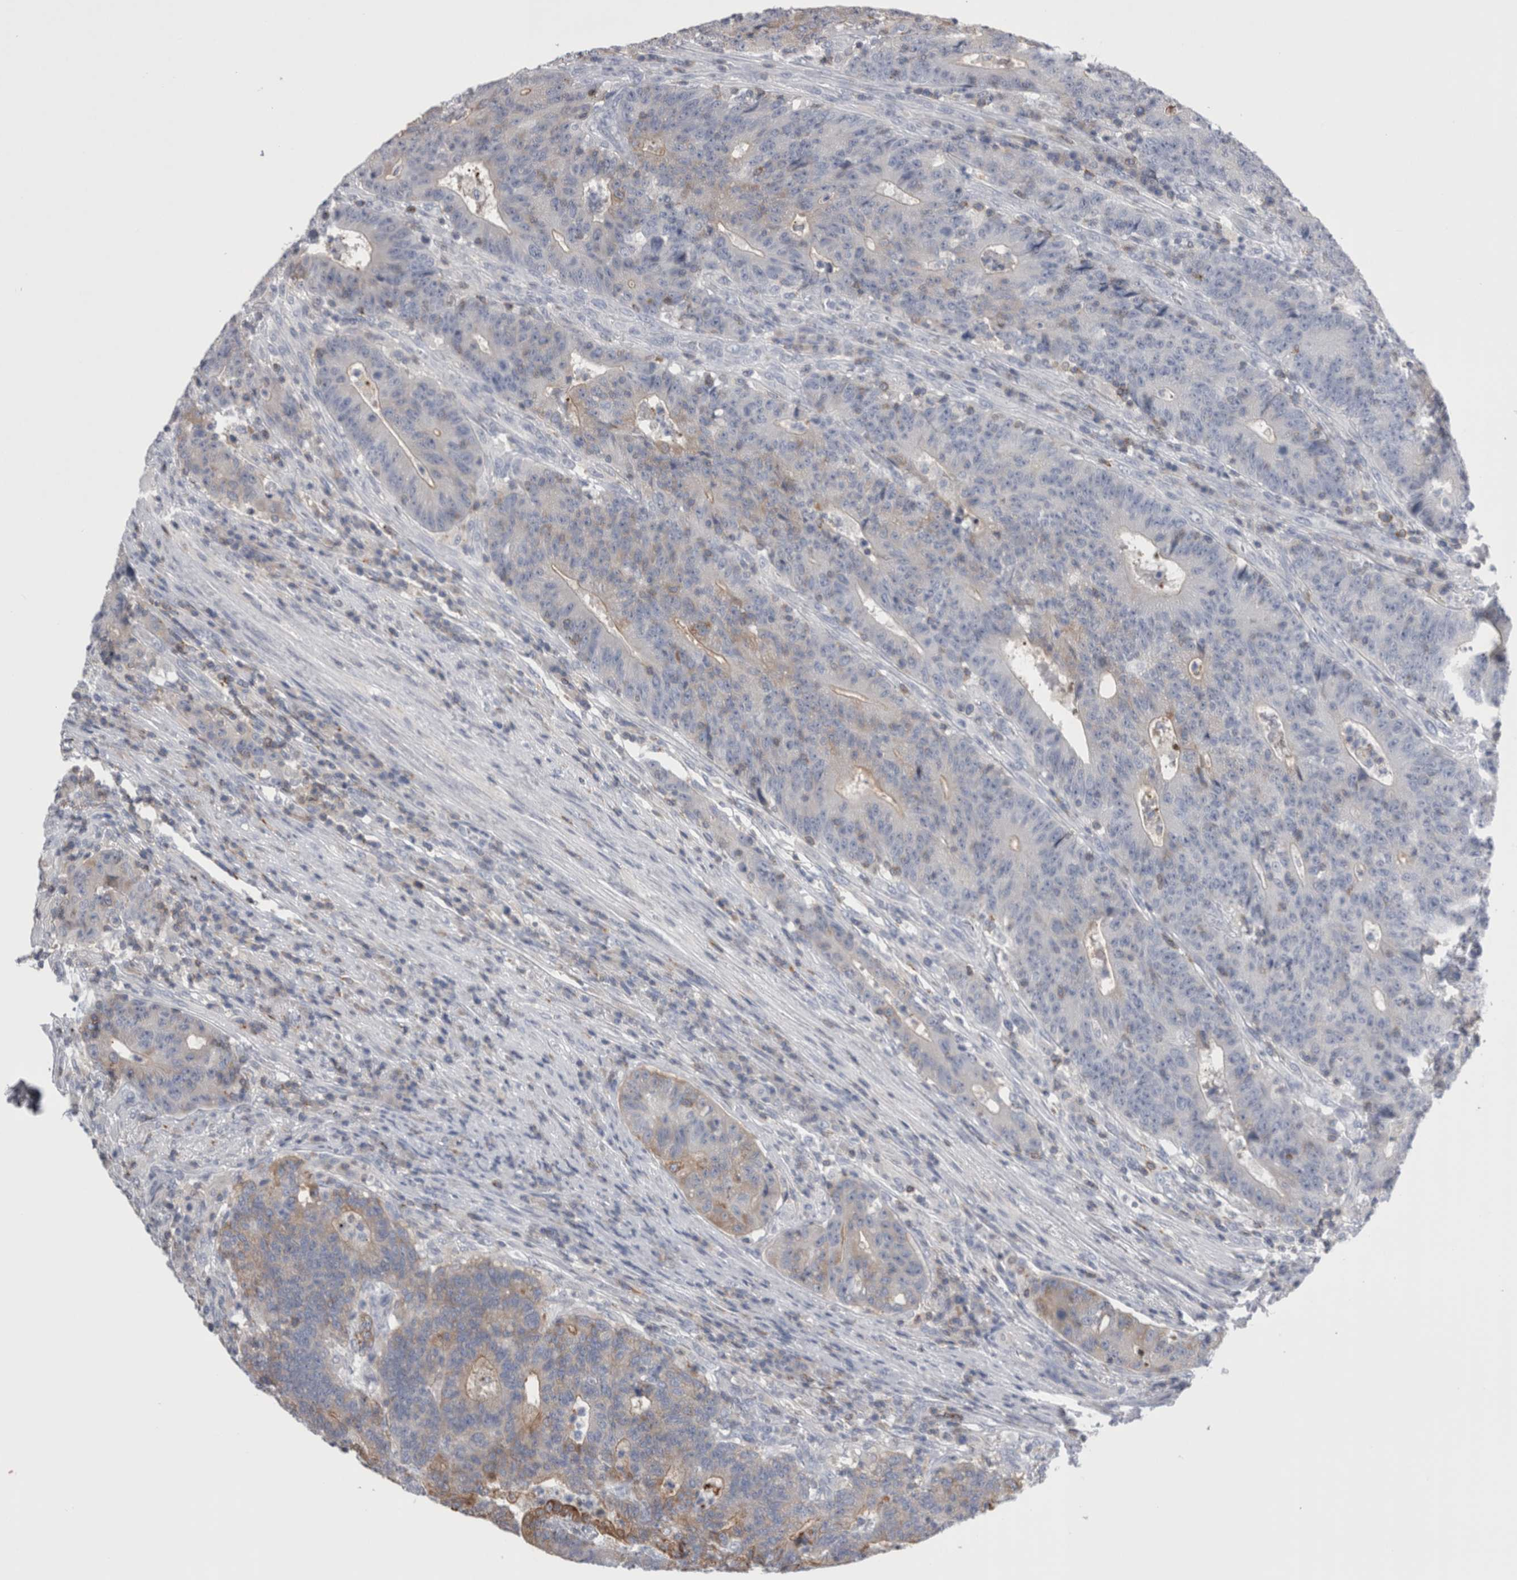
{"staining": {"intensity": "weak", "quantity": "25%-75%", "location": "cytoplasmic/membranous"}, "tissue": "colorectal cancer", "cell_type": "Tumor cells", "image_type": "cancer", "snomed": [{"axis": "morphology", "description": "Normal tissue, NOS"}, {"axis": "morphology", "description": "Adenocarcinoma, NOS"}, {"axis": "topography", "description": "Colon"}], "caption": "The photomicrograph reveals immunohistochemical staining of colorectal adenocarcinoma. There is weak cytoplasmic/membranous staining is seen in approximately 25%-75% of tumor cells.", "gene": "DCTN6", "patient": {"sex": "female", "age": 75}}